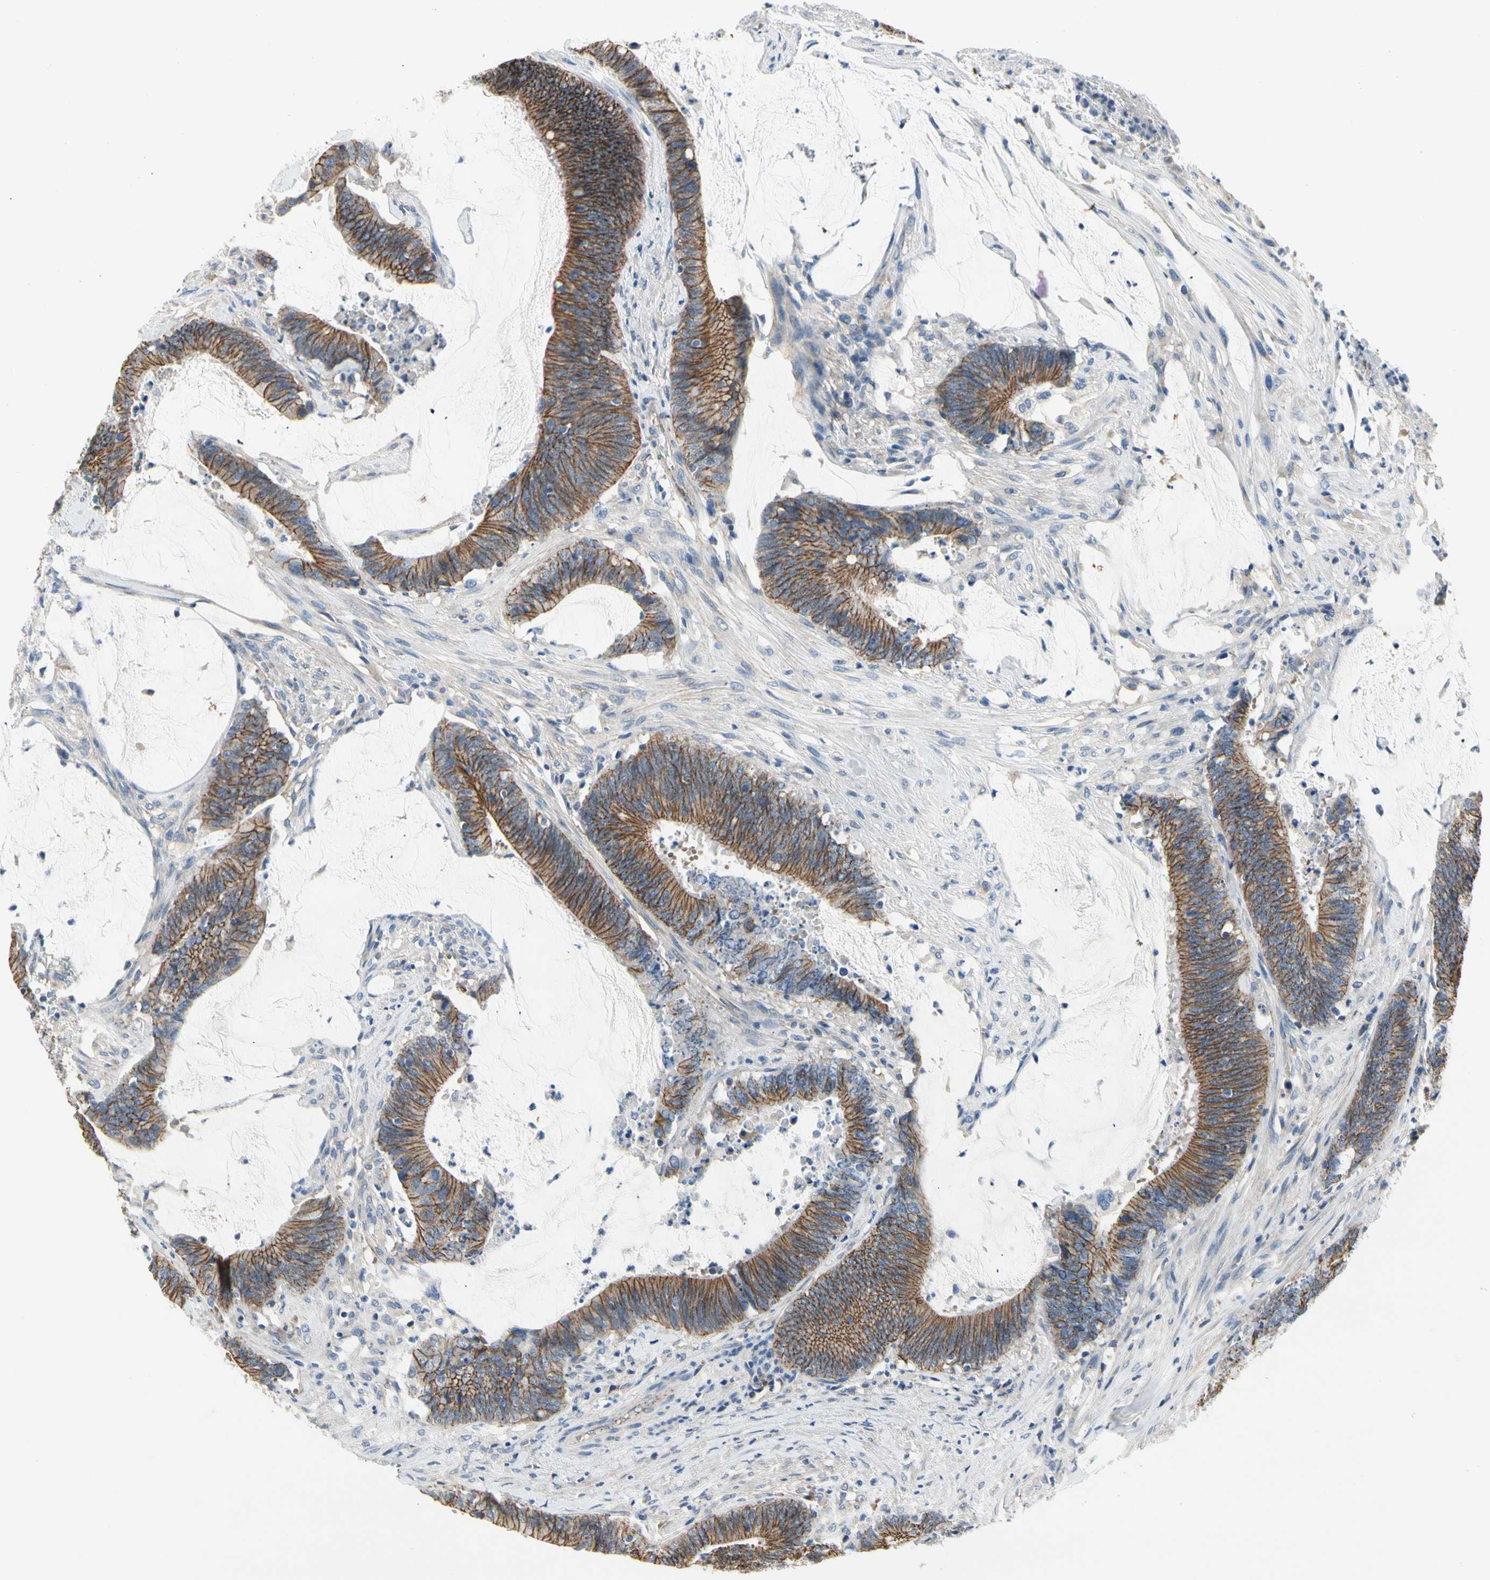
{"staining": {"intensity": "moderate", "quantity": "25%-75%", "location": "cytoplasmic/membranous"}, "tissue": "colorectal cancer", "cell_type": "Tumor cells", "image_type": "cancer", "snomed": [{"axis": "morphology", "description": "Adenocarcinoma, NOS"}, {"axis": "topography", "description": "Rectum"}], "caption": "Colorectal cancer (adenocarcinoma) was stained to show a protein in brown. There is medium levels of moderate cytoplasmic/membranous expression in approximately 25%-75% of tumor cells. (brown staining indicates protein expression, while blue staining denotes nuclei).", "gene": "LGR6", "patient": {"sex": "female", "age": 66}}